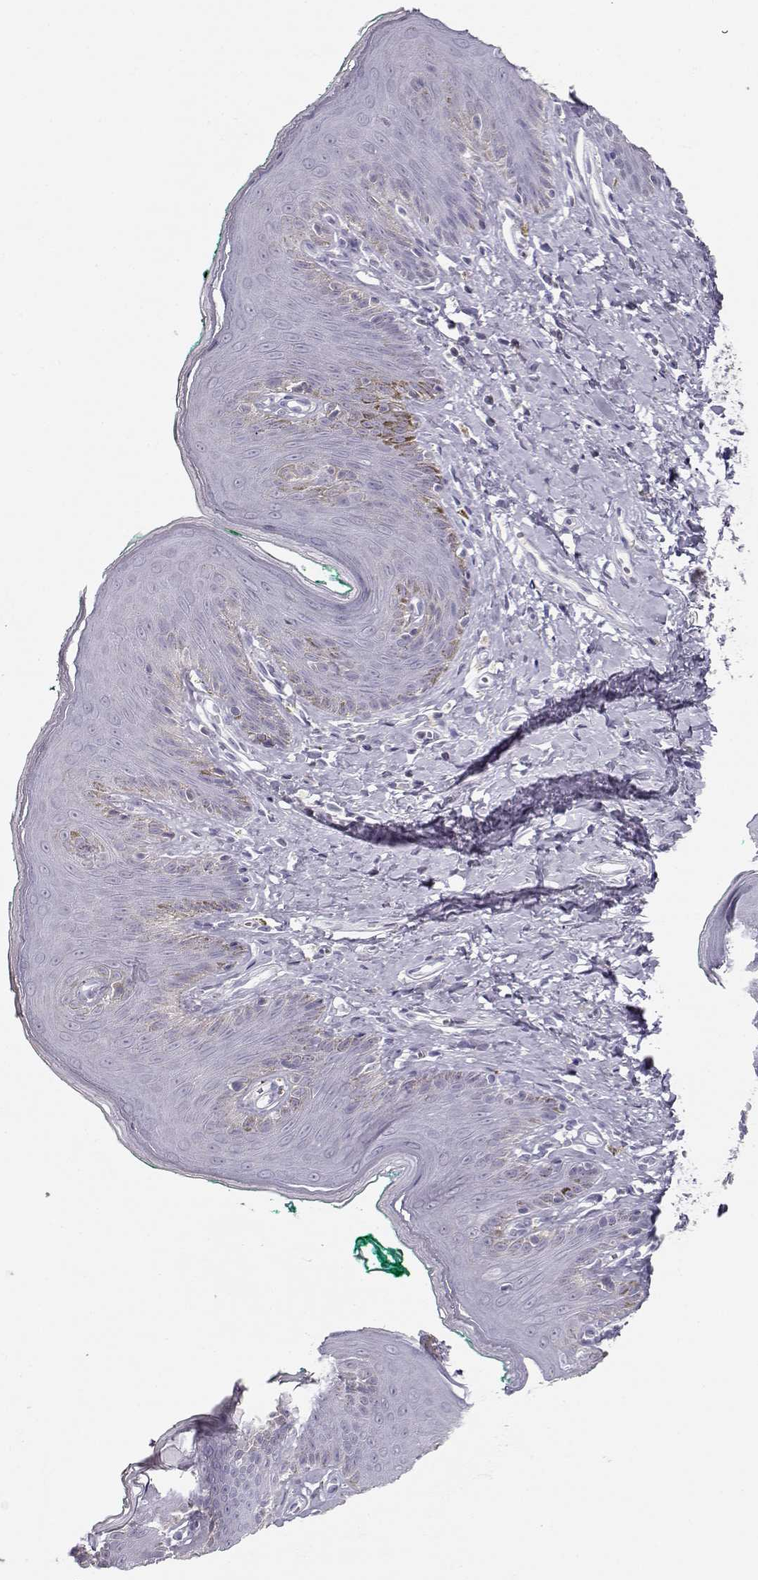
{"staining": {"intensity": "negative", "quantity": "none", "location": "none"}, "tissue": "skin", "cell_type": "Epidermal cells", "image_type": "normal", "snomed": [{"axis": "morphology", "description": "Normal tissue, NOS"}, {"axis": "topography", "description": "Vulva"}], "caption": "Skin stained for a protein using immunohistochemistry demonstrates no expression epidermal cells.", "gene": "FAM166A", "patient": {"sex": "female", "age": 66}}